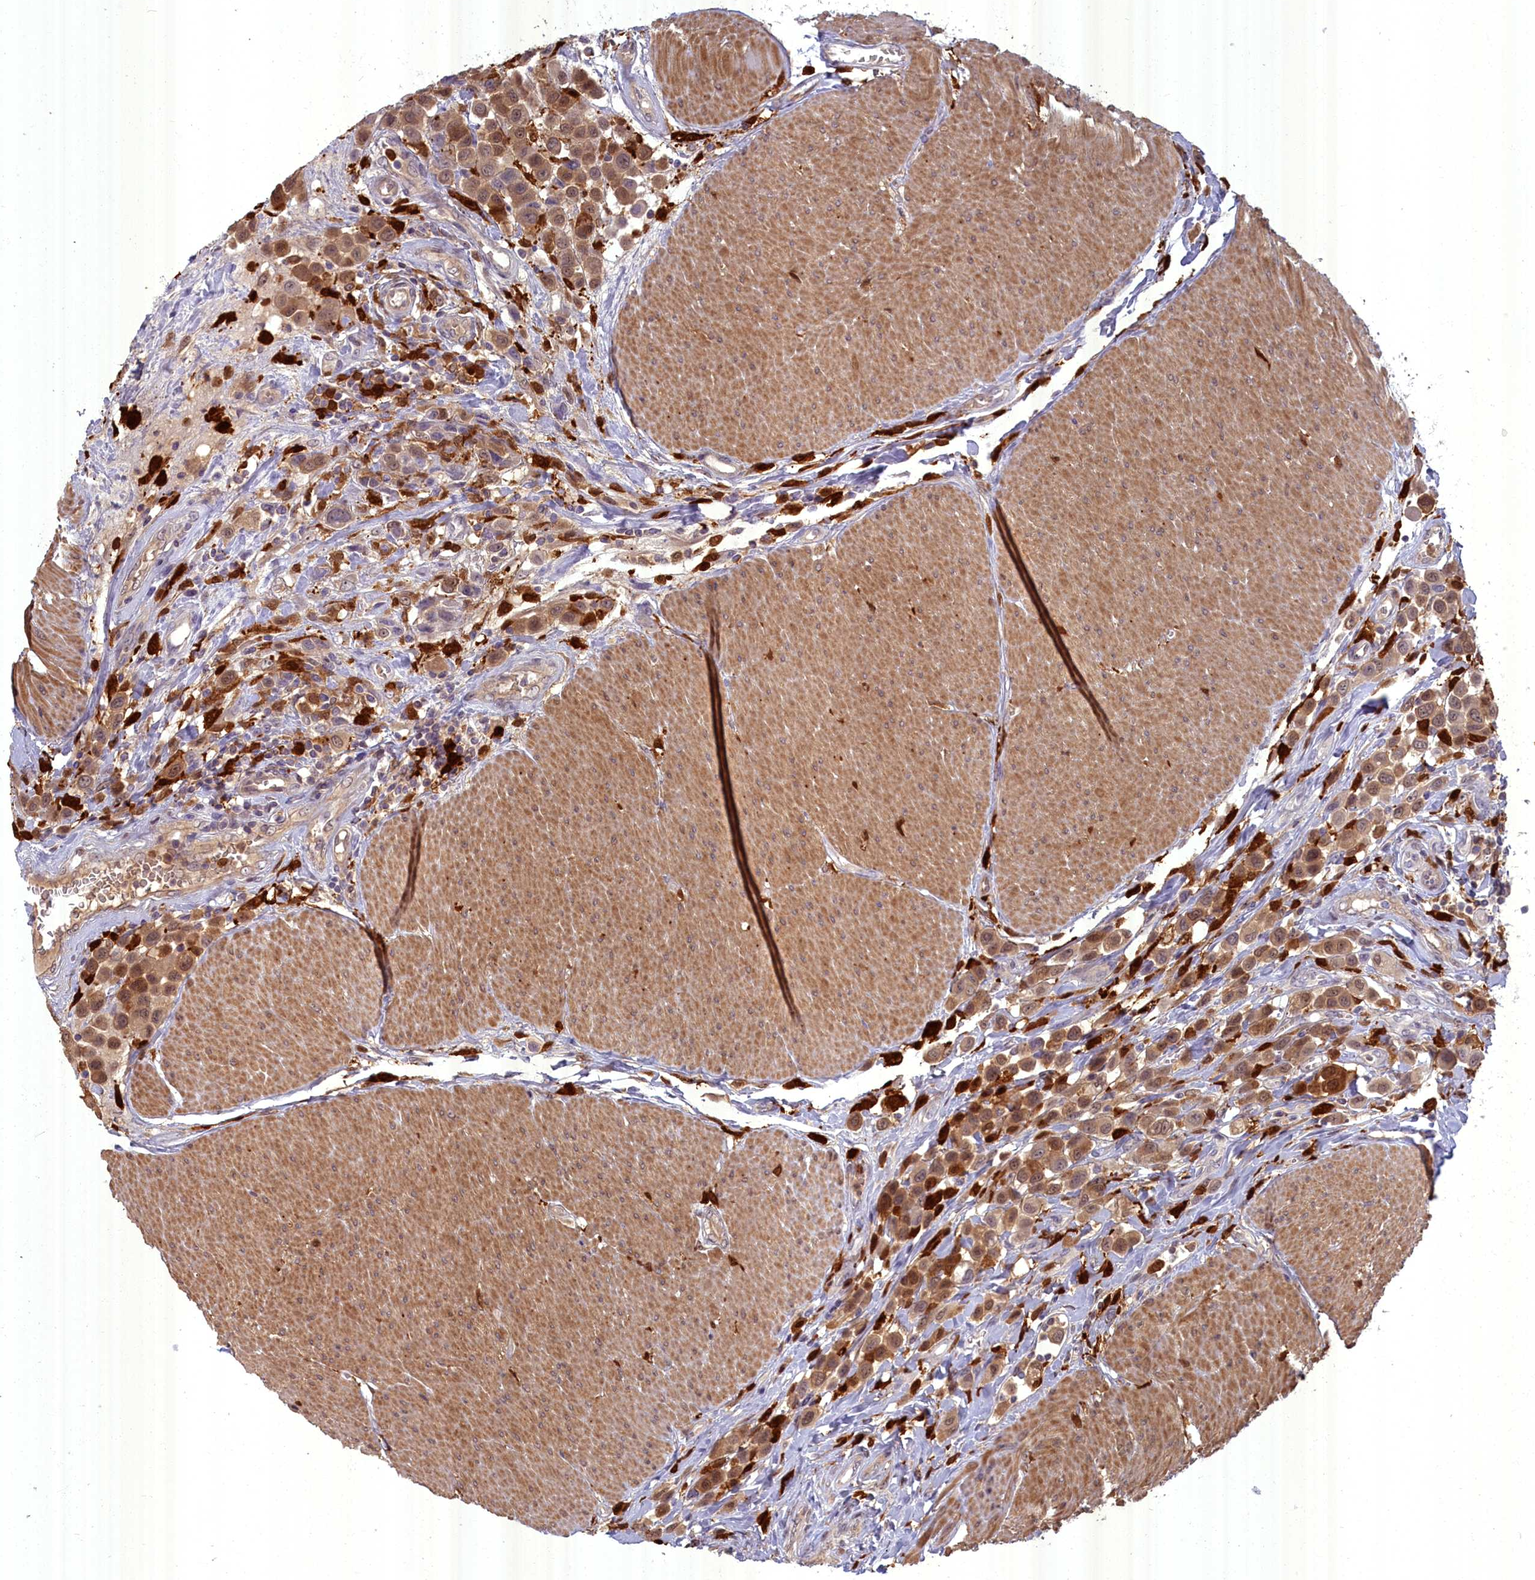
{"staining": {"intensity": "moderate", "quantity": ">75%", "location": "cytoplasmic/membranous,nuclear"}, "tissue": "urothelial cancer", "cell_type": "Tumor cells", "image_type": "cancer", "snomed": [{"axis": "morphology", "description": "Urothelial carcinoma, High grade"}, {"axis": "topography", "description": "Urinary bladder"}], "caption": "Brown immunohistochemical staining in urothelial cancer shows moderate cytoplasmic/membranous and nuclear staining in approximately >75% of tumor cells.", "gene": "BLVRB", "patient": {"sex": "male", "age": 50}}